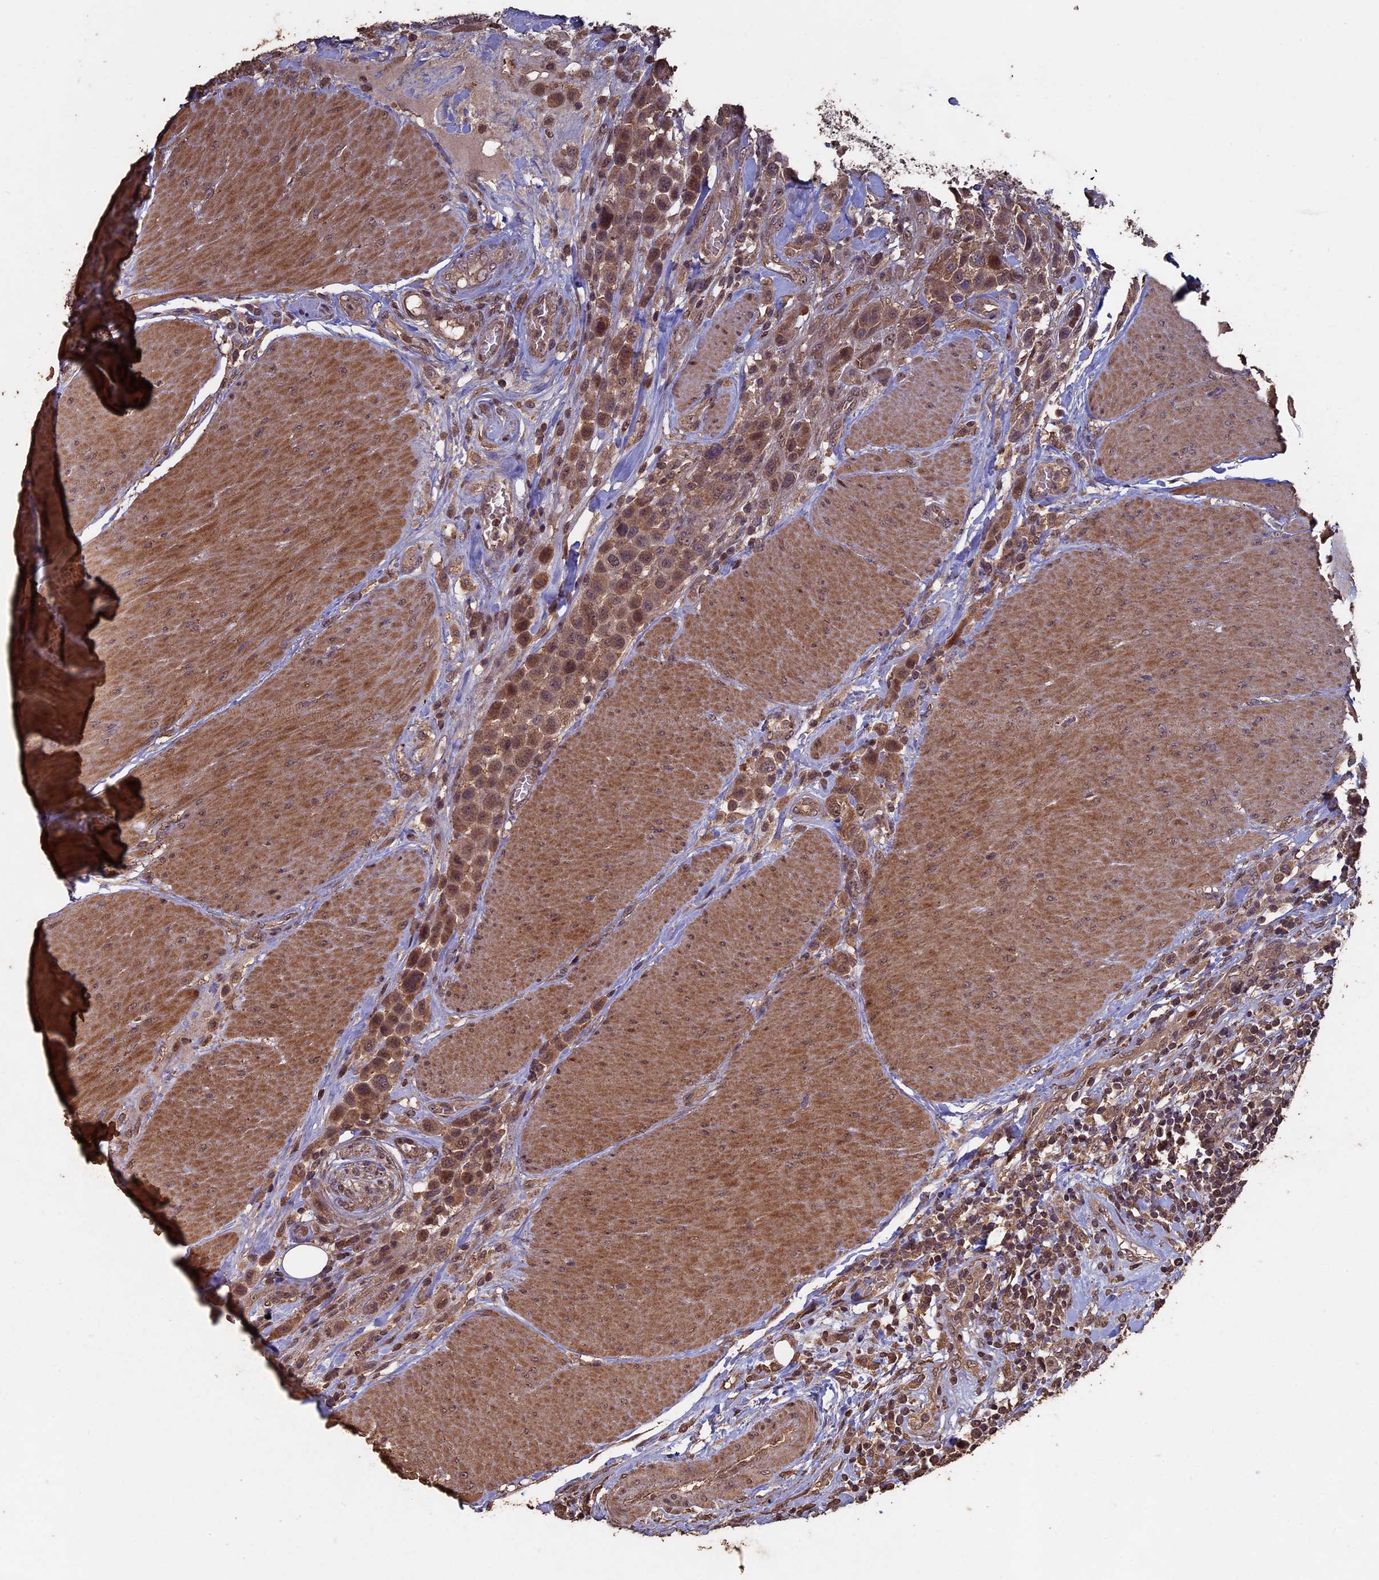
{"staining": {"intensity": "moderate", "quantity": ">75%", "location": "cytoplasmic/membranous"}, "tissue": "urothelial cancer", "cell_type": "Tumor cells", "image_type": "cancer", "snomed": [{"axis": "morphology", "description": "Urothelial carcinoma, High grade"}, {"axis": "topography", "description": "Urinary bladder"}], "caption": "High-grade urothelial carcinoma tissue demonstrates moderate cytoplasmic/membranous staining in approximately >75% of tumor cells, visualized by immunohistochemistry.", "gene": "HUNK", "patient": {"sex": "male", "age": 50}}